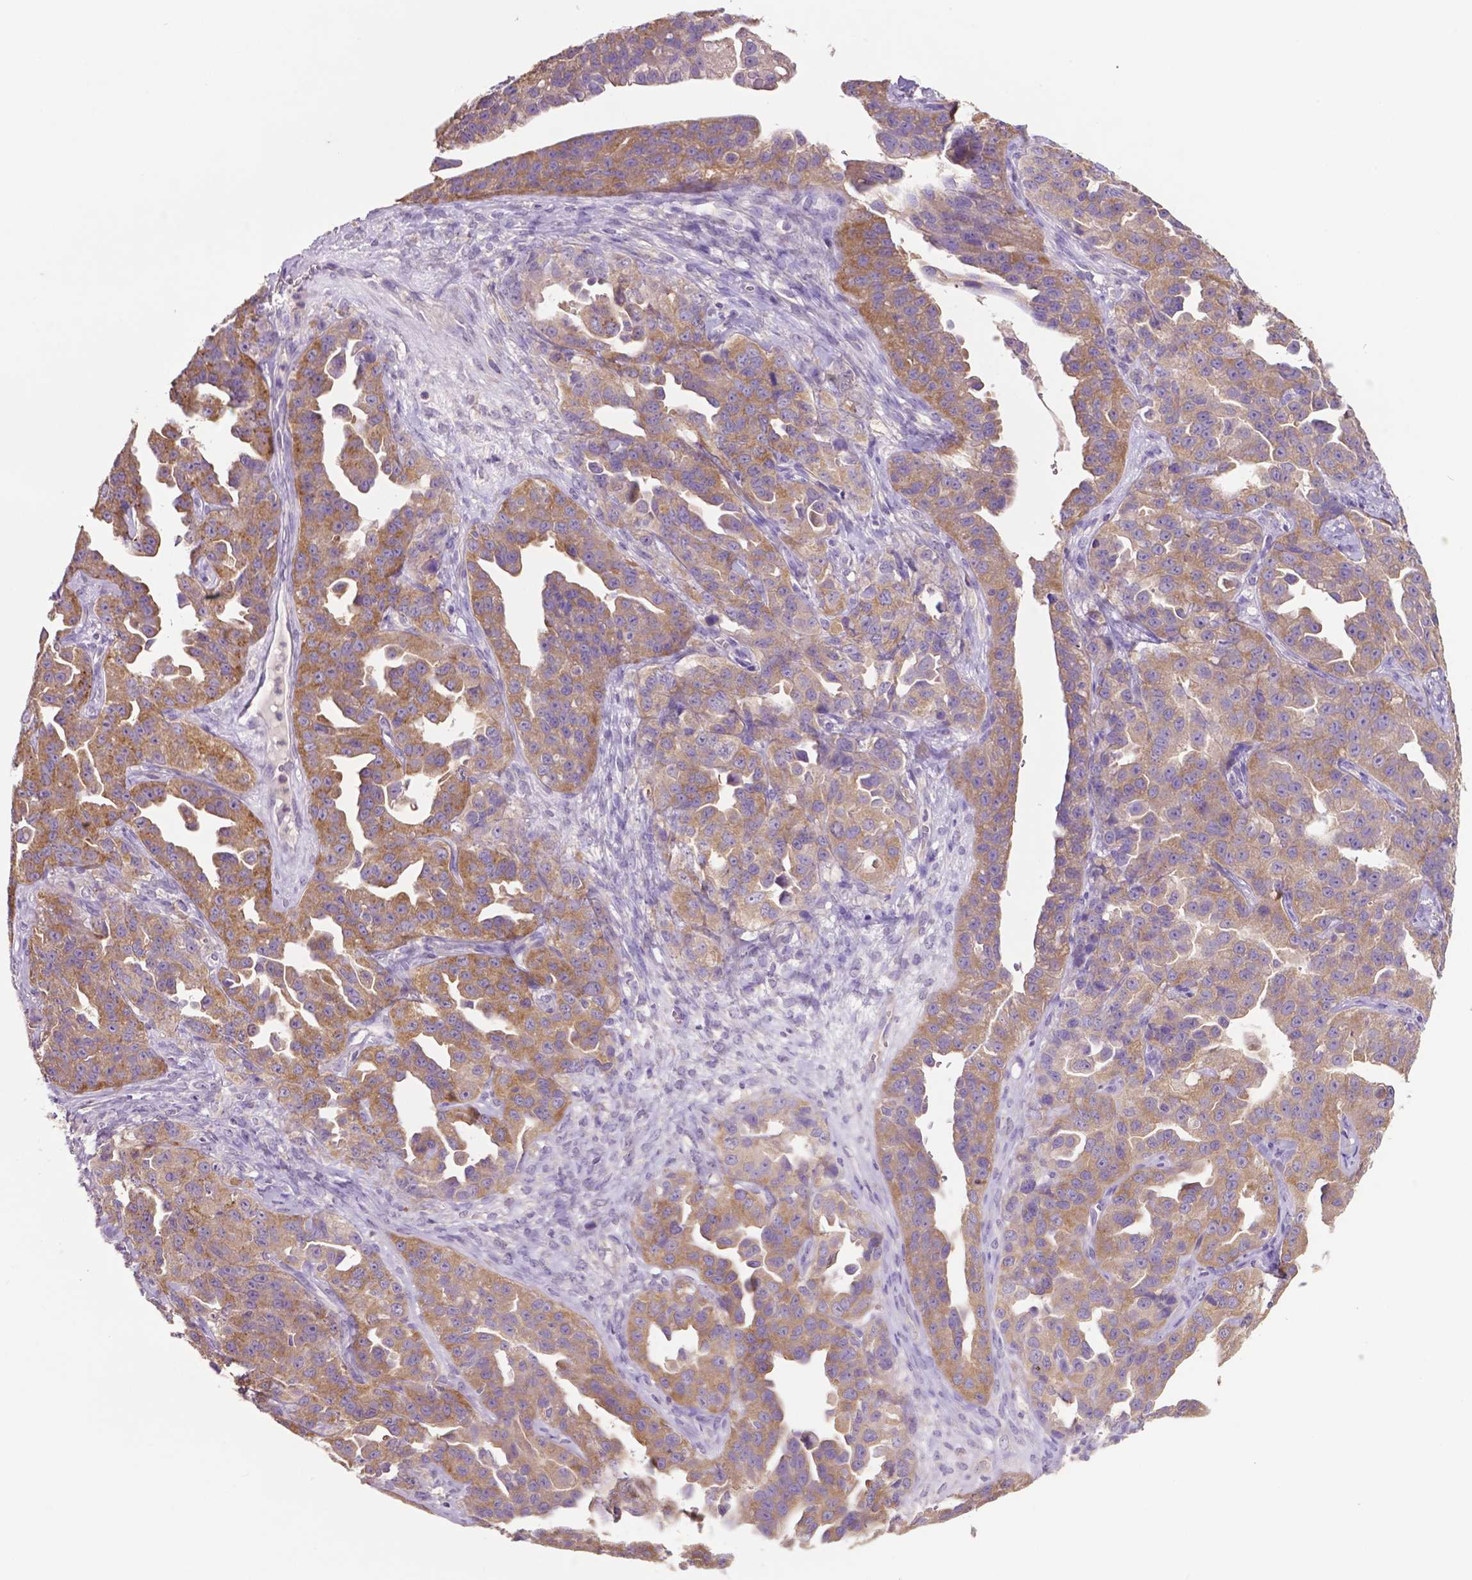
{"staining": {"intensity": "moderate", "quantity": ">75%", "location": "cytoplasmic/membranous"}, "tissue": "ovarian cancer", "cell_type": "Tumor cells", "image_type": "cancer", "snomed": [{"axis": "morphology", "description": "Cystadenocarcinoma, serous, NOS"}, {"axis": "topography", "description": "Ovary"}], "caption": "Moderate cytoplasmic/membranous protein staining is identified in approximately >75% of tumor cells in ovarian cancer. (DAB IHC with brightfield microscopy, high magnification).", "gene": "PRPS2", "patient": {"sex": "female", "age": 75}}